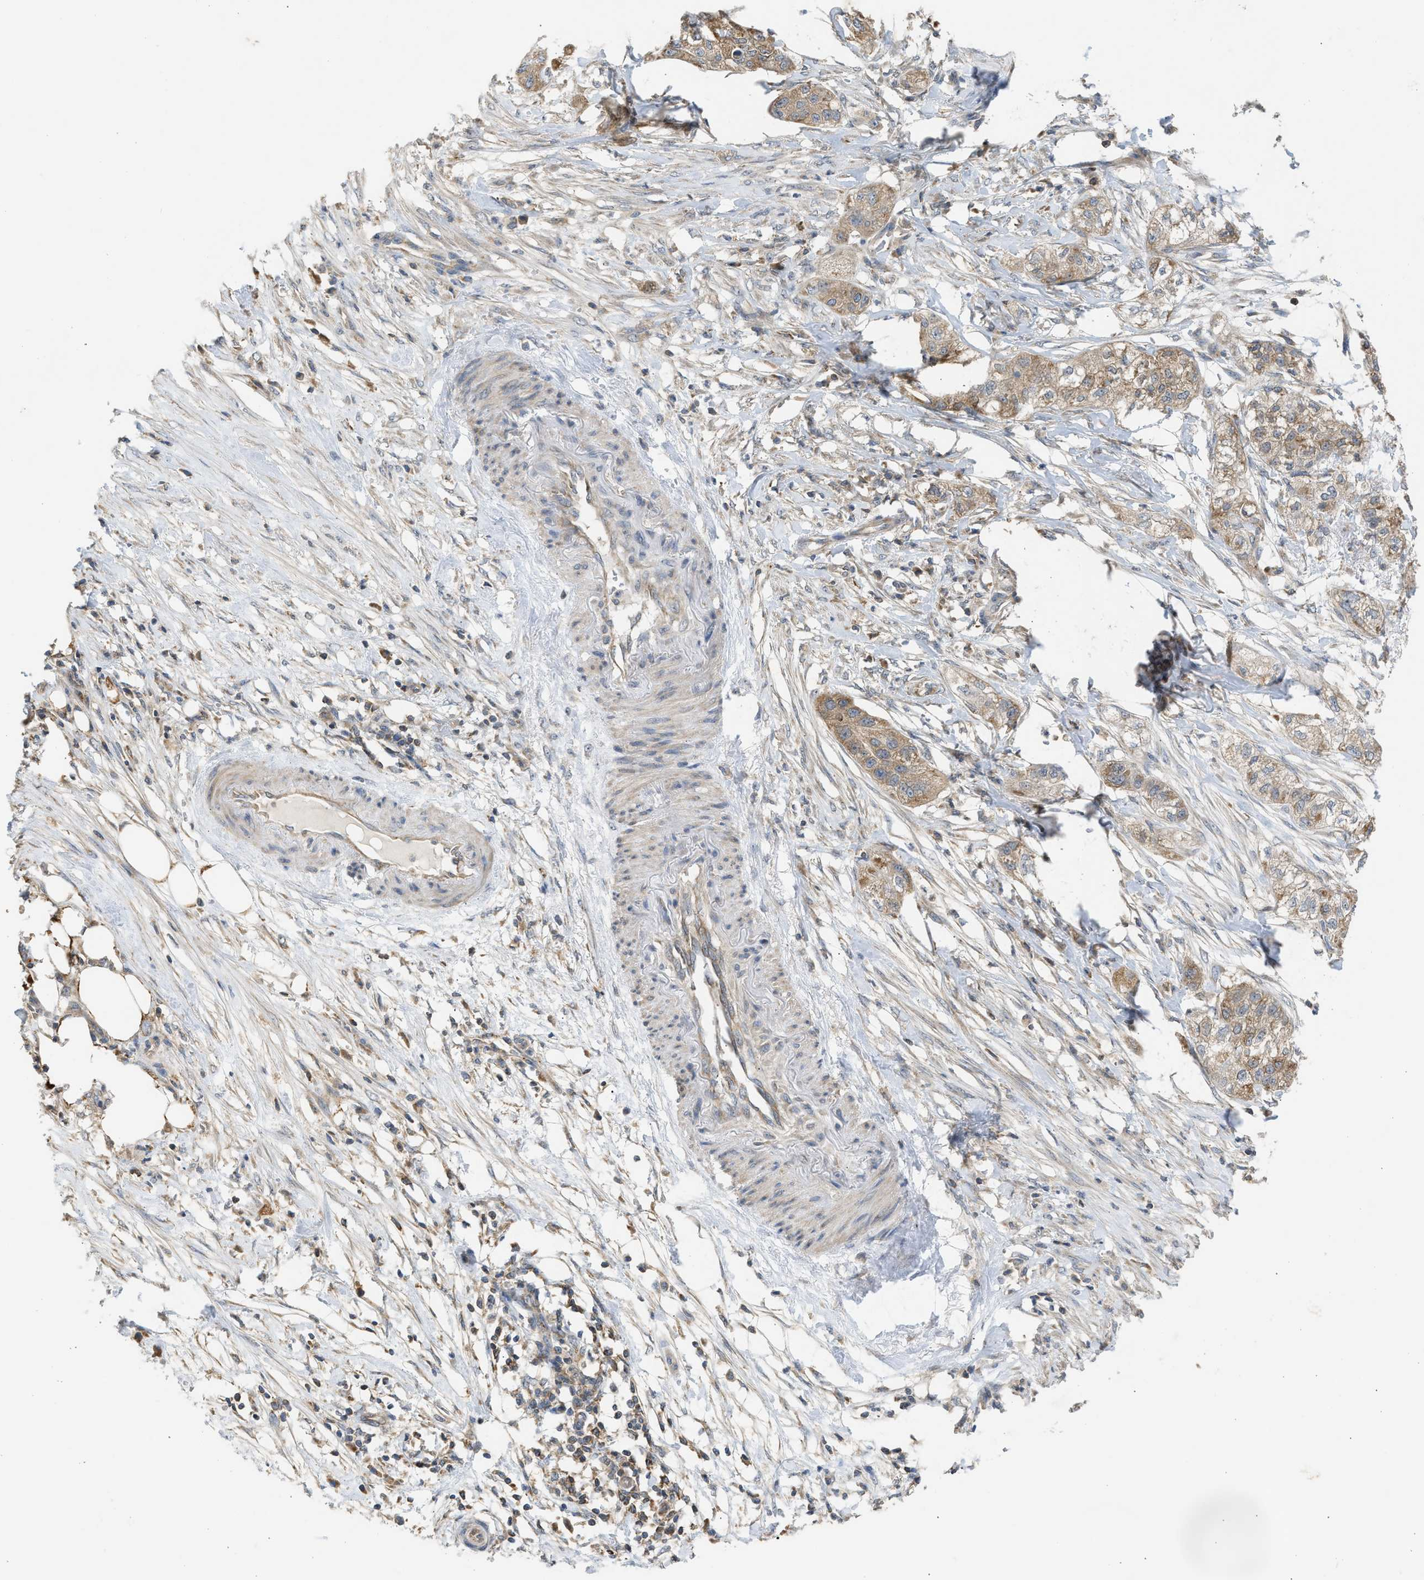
{"staining": {"intensity": "moderate", "quantity": ">75%", "location": "cytoplasmic/membranous"}, "tissue": "pancreatic cancer", "cell_type": "Tumor cells", "image_type": "cancer", "snomed": [{"axis": "morphology", "description": "Adenocarcinoma, NOS"}, {"axis": "topography", "description": "Pancreas"}], "caption": "Immunohistochemistry of human pancreatic cancer (adenocarcinoma) displays medium levels of moderate cytoplasmic/membranous expression in approximately >75% of tumor cells. The protein of interest is shown in brown color, while the nuclei are stained blue.", "gene": "CYP1A1", "patient": {"sex": "female", "age": 78}}